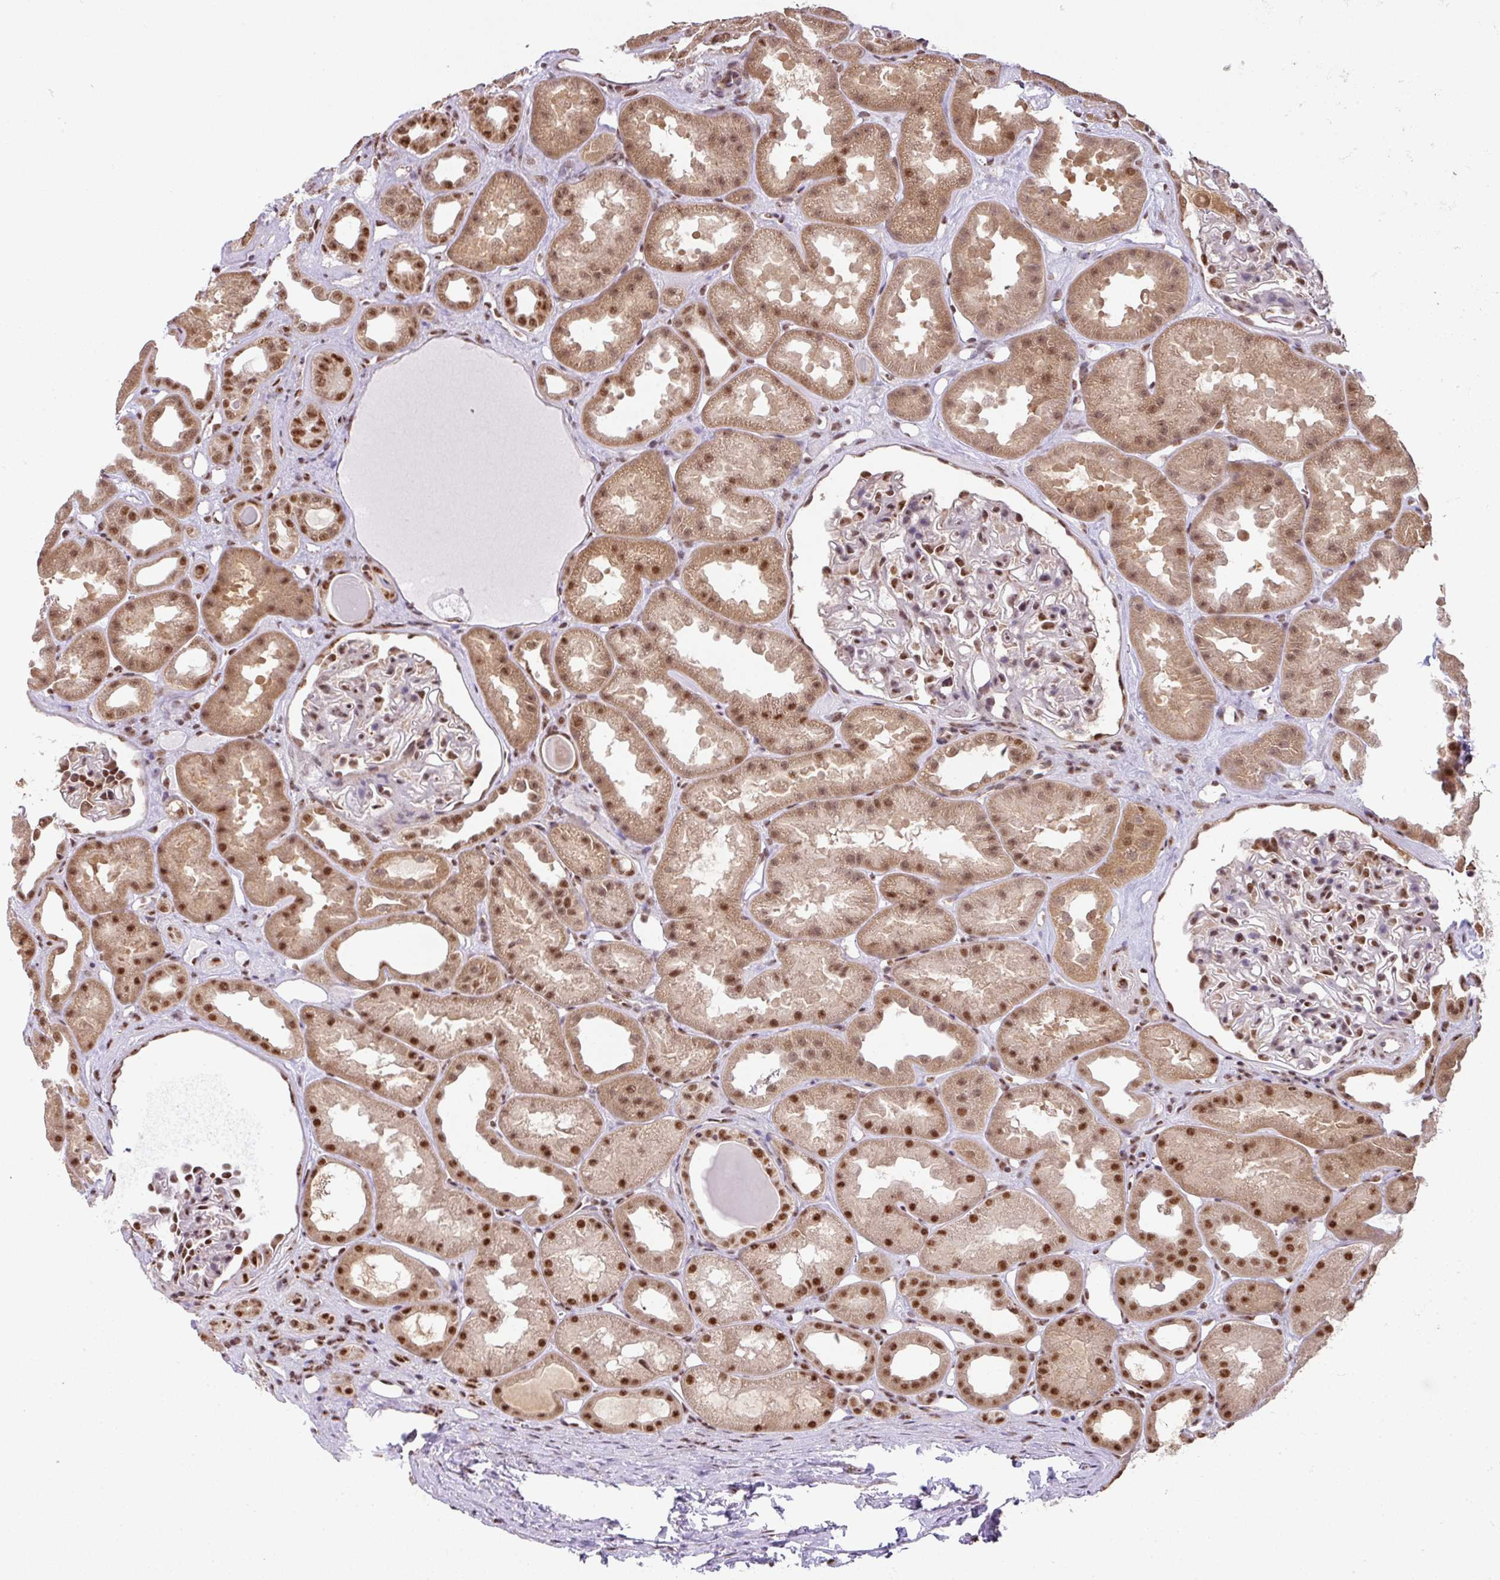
{"staining": {"intensity": "moderate", "quantity": "25%-75%", "location": "nuclear"}, "tissue": "kidney", "cell_type": "Cells in glomeruli", "image_type": "normal", "snomed": [{"axis": "morphology", "description": "Normal tissue, NOS"}, {"axis": "topography", "description": "Kidney"}], "caption": "Cells in glomeruli exhibit medium levels of moderate nuclear expression in approximately 25%-75% of cells in normal human kidney.", "gene": "PLK1", "patient": {"sex": "male", "age": 61}}